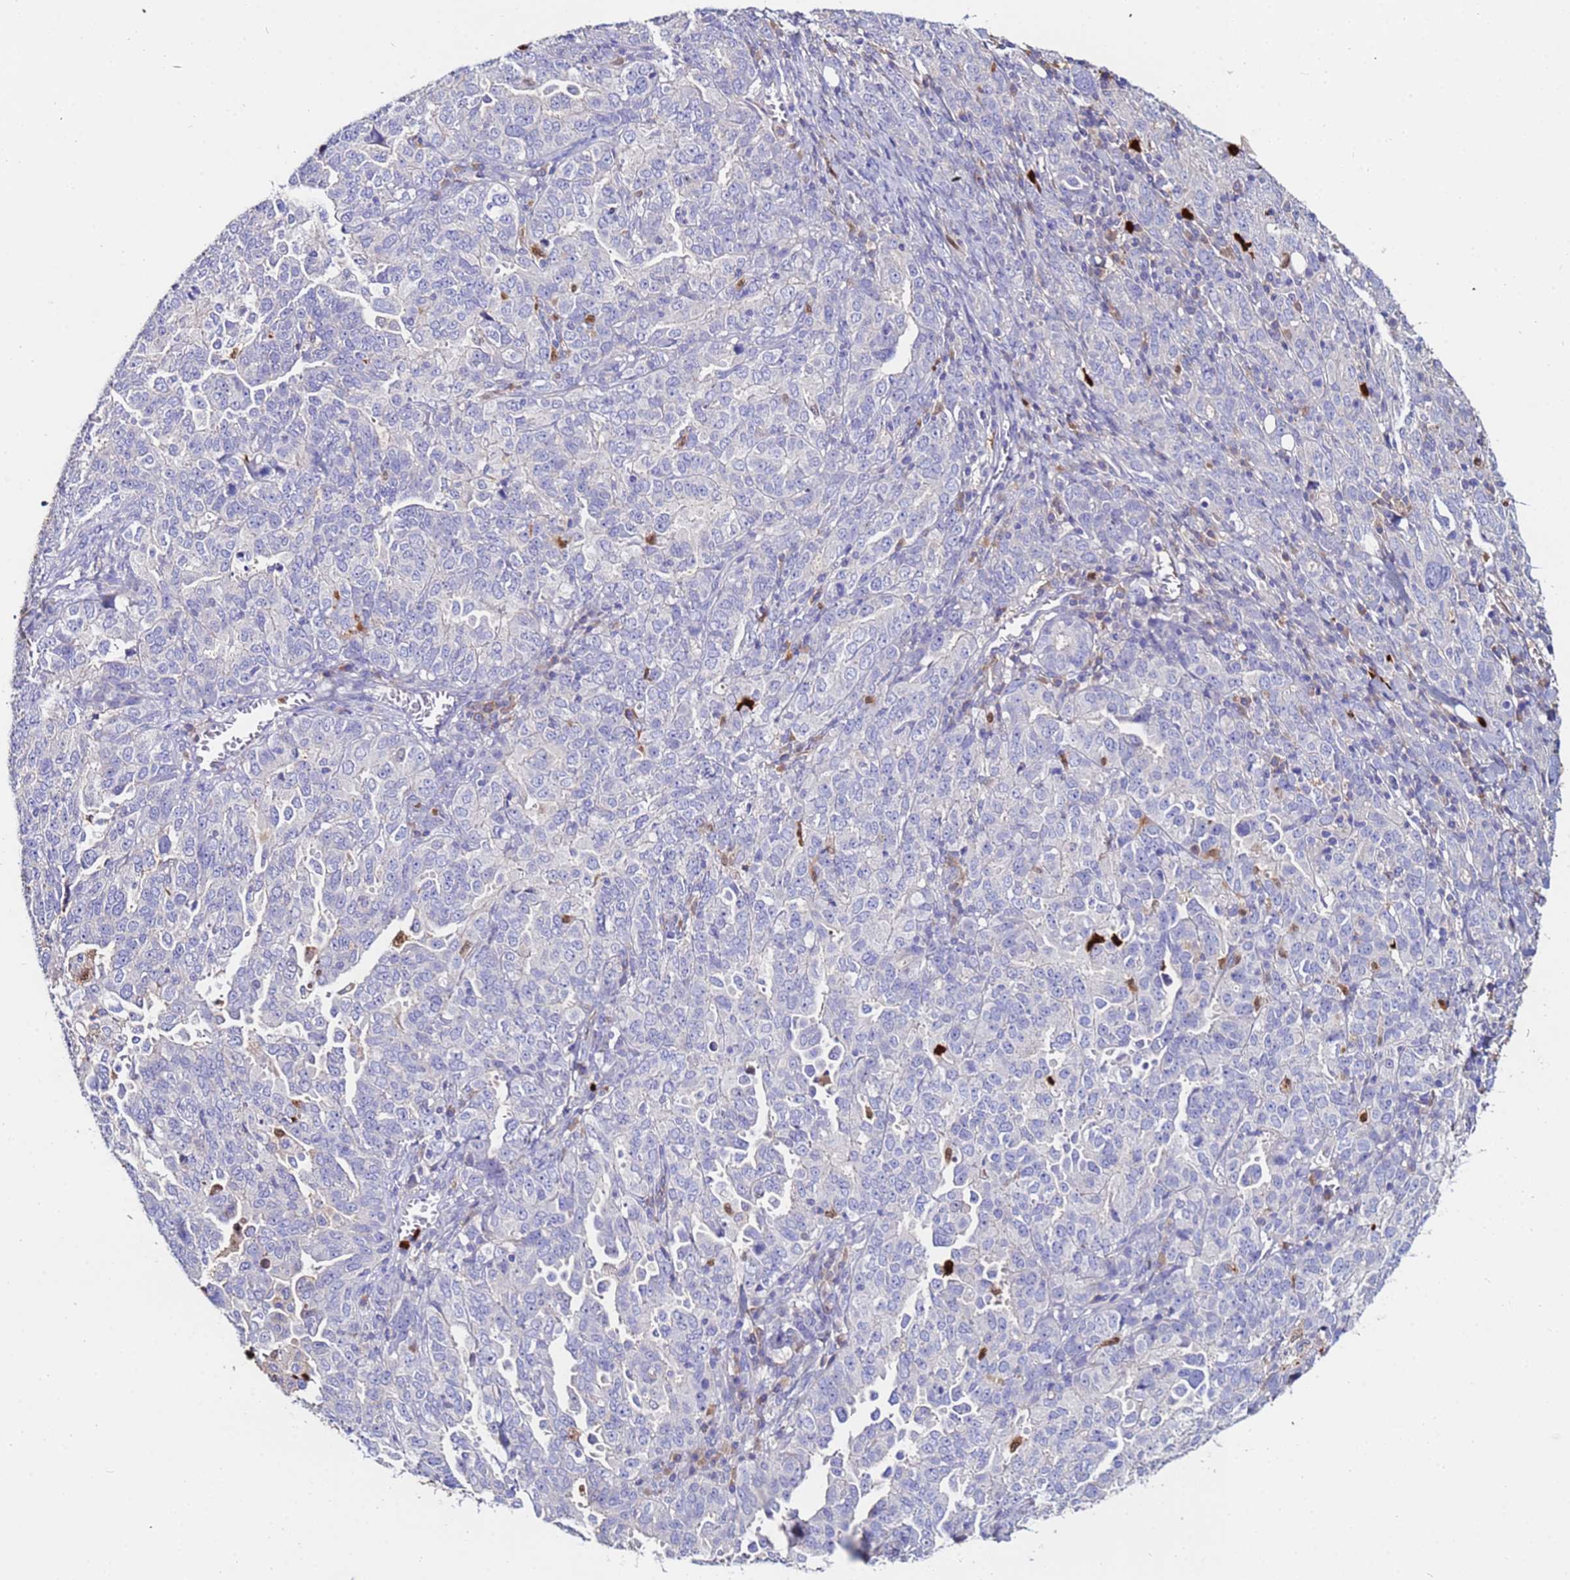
{"staining": {"intensity": "negative", "quantity": "none", "location": "none"}, "tissue": "ovarian cancer", "cell_type": "Tumor cells", "image_type": "cancer", "snomed": [{"axis": "morphology", "description": "Carcinoma, endometroid"}, {"axis": "topography", "description": "Ovary"}], "caption": "Immunohistochemical staining of human ovarian endometroid carcinoma displays no significant positivity in tumor cells. (DAB (3,3'-diaminobenzidine) immunohistochemistry (IHC), high magnification).", "gene": "TUBAL3", "patient": {"sex": "female", "age": 62}}